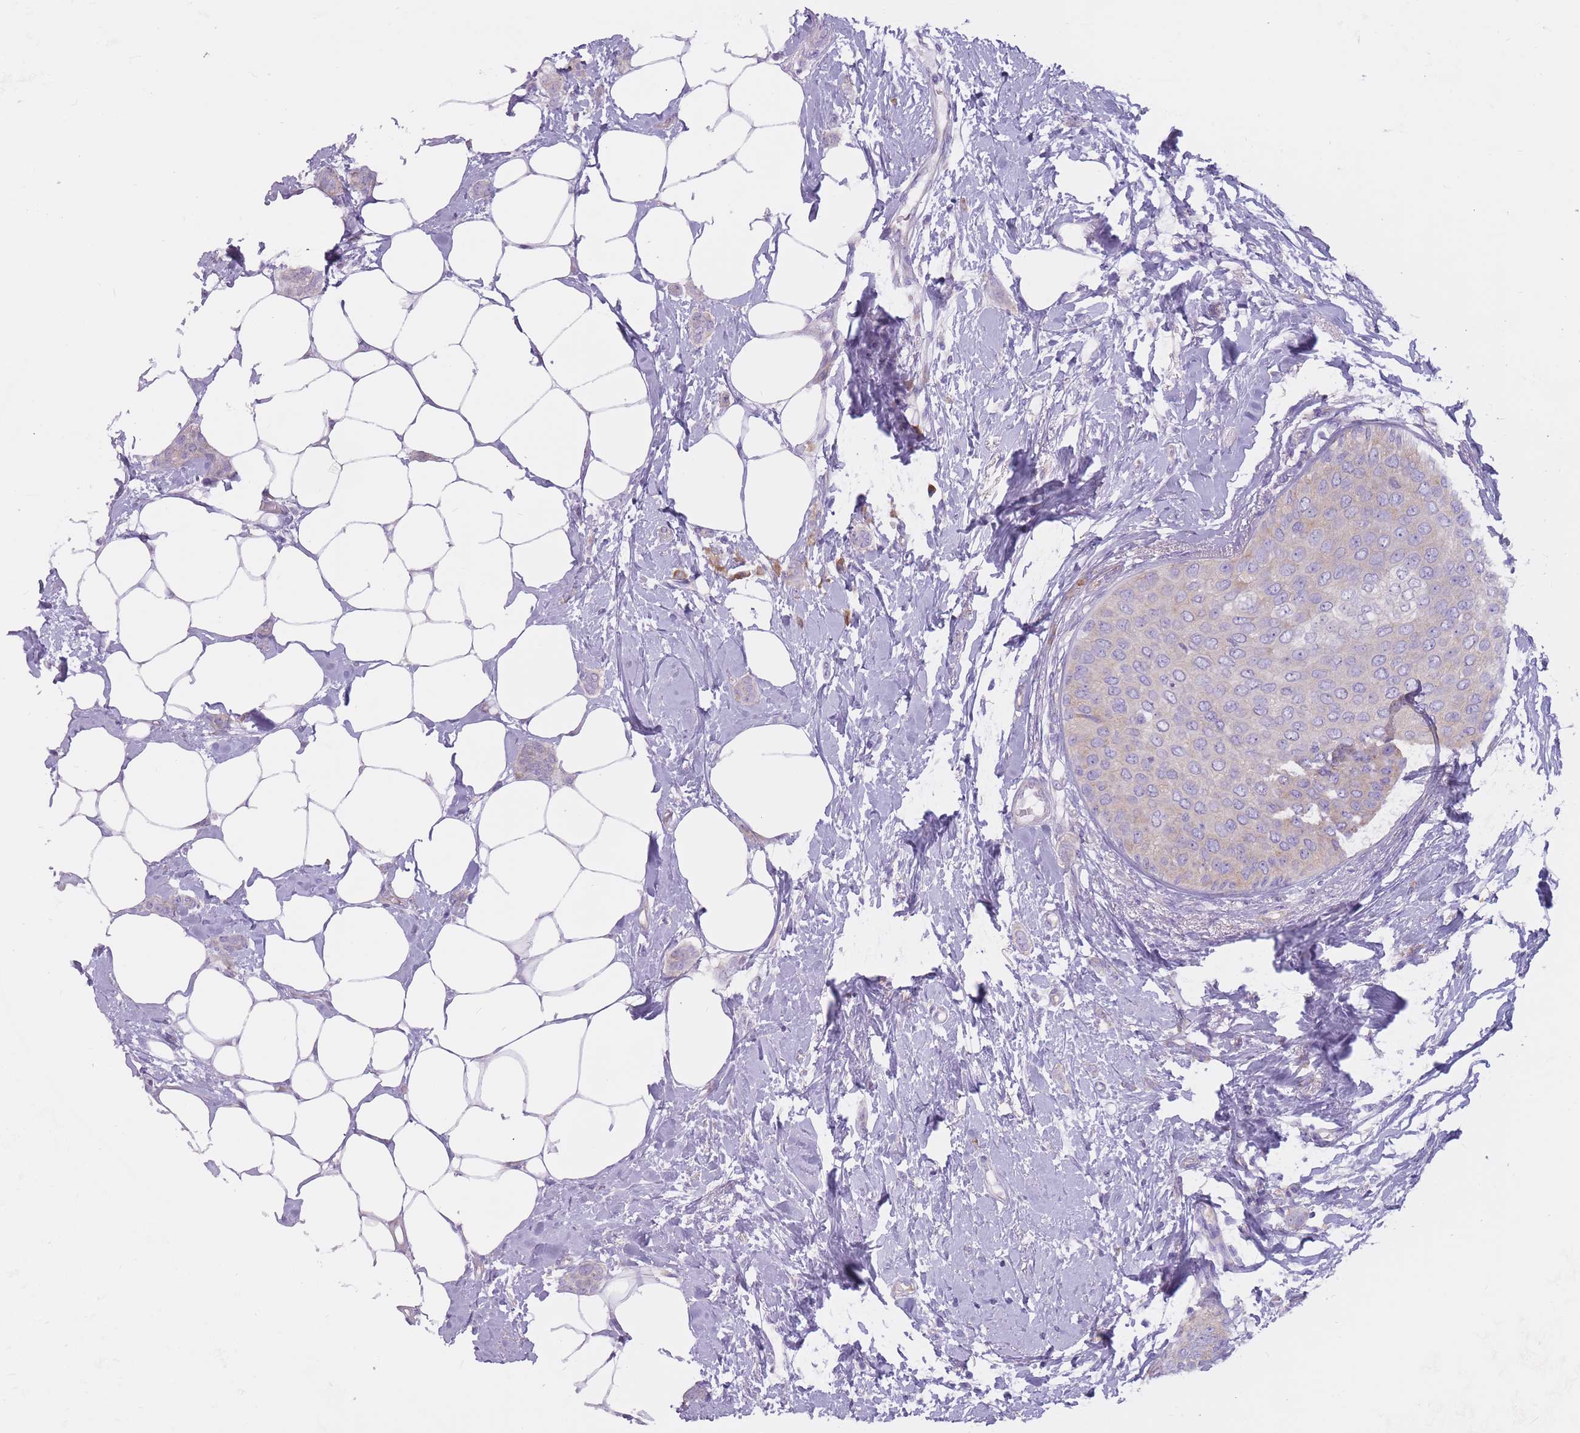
{"staining": {"intensity": "negative", "quantity": "none", "location": "none"}, "tissue": "breast cancer", "cell_type": "Tumor cells", "image_type": "cancer", "snomed": [{"axis": "morphology", "description": "Duct carcinoma"}, {"axis": "topography", "description": "Breast"}], "caption": "Protein analysis of breast cancer shows no significant positivity in tumor cells.", "gene": "RPL18", "patient": {"sex": "female", "age": 72}}